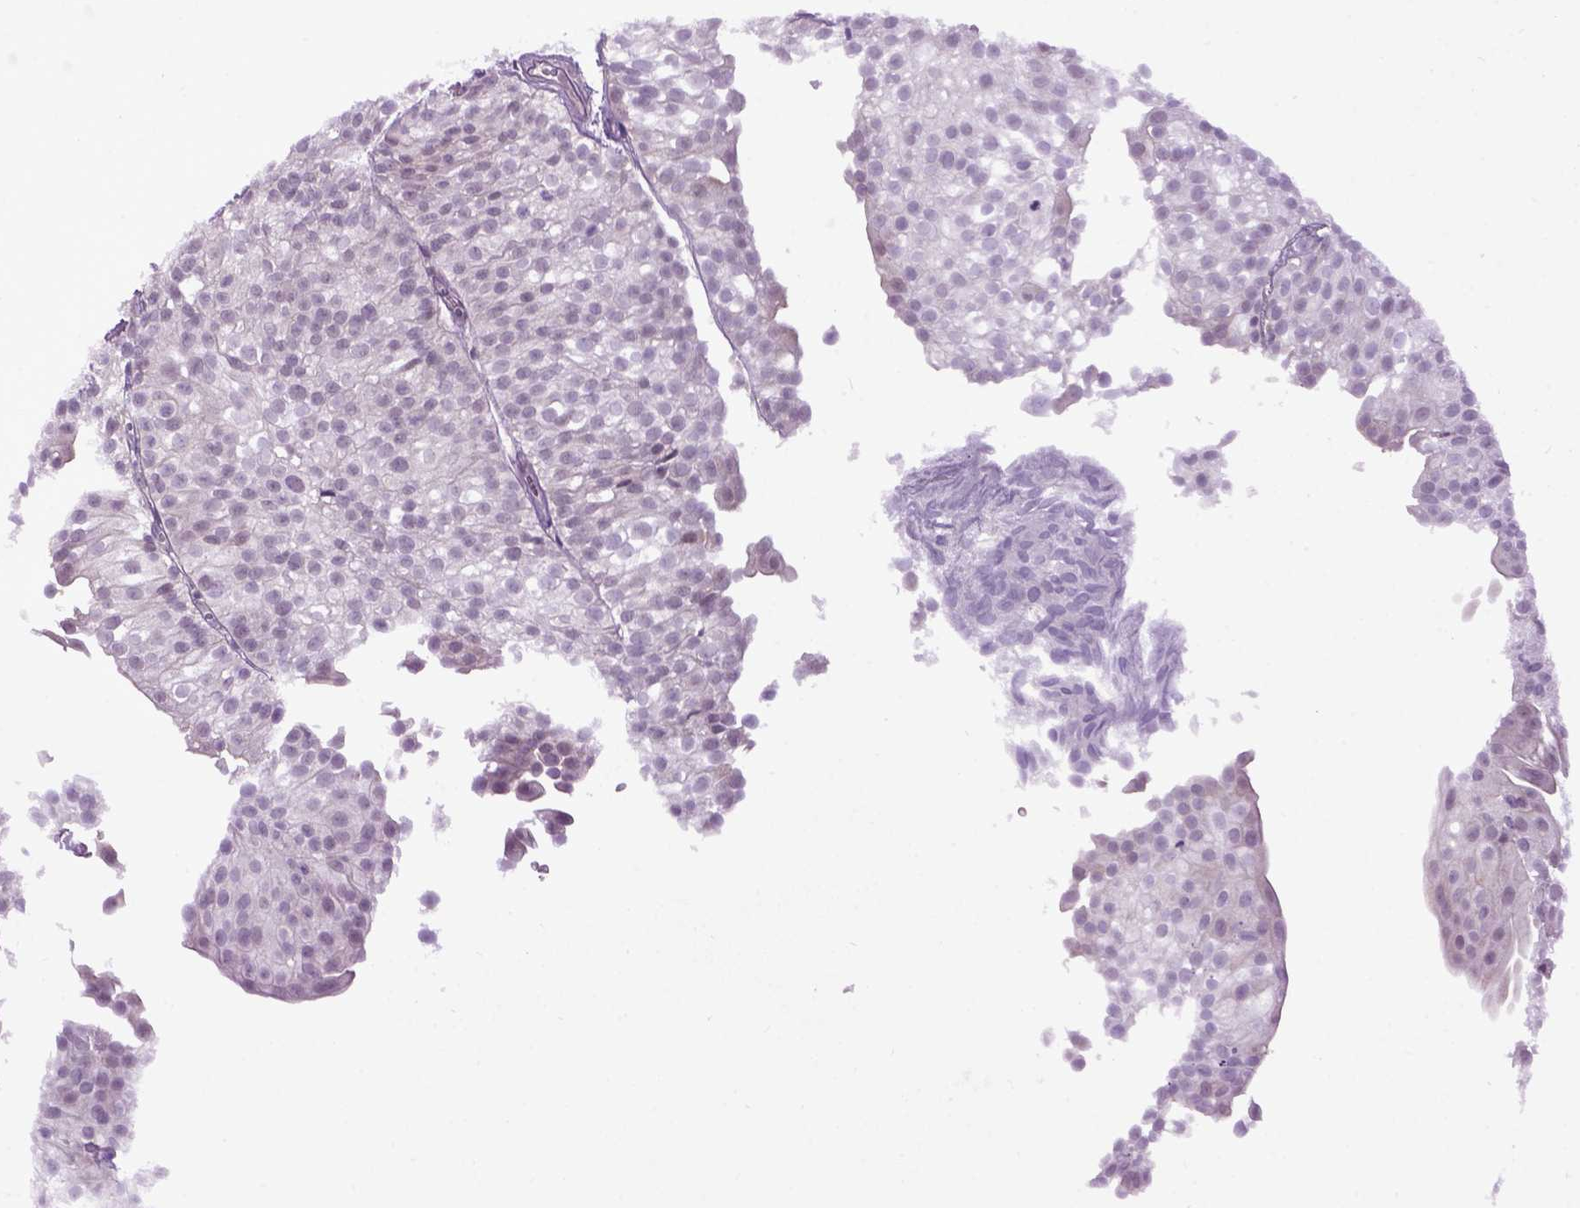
{"staining": {"intensity": "negative", "quantity": "none", "location": "none"}, "tissue": "urothelial cancer", "cell_type": "Tumor cells", "image_type": "cancer", "snomed": [{"axis": "morphology", "description": "Urothelial carcinoma, Low grade"}, {"axis": "topography", "description": "Urinary bladder"}], "caption": "Urothelial cancer was stained to show a protein in brown. There is no significant staining in tumor cells. Brightfield microscopy of immunohistochemistry stained with DAB (3,3'-diaminobenzidine) (brown) and hematoxylin (blue), captured at high magnification.", "gene": "EMILIN3", "patient": {"sex": "male", "age": 70}}